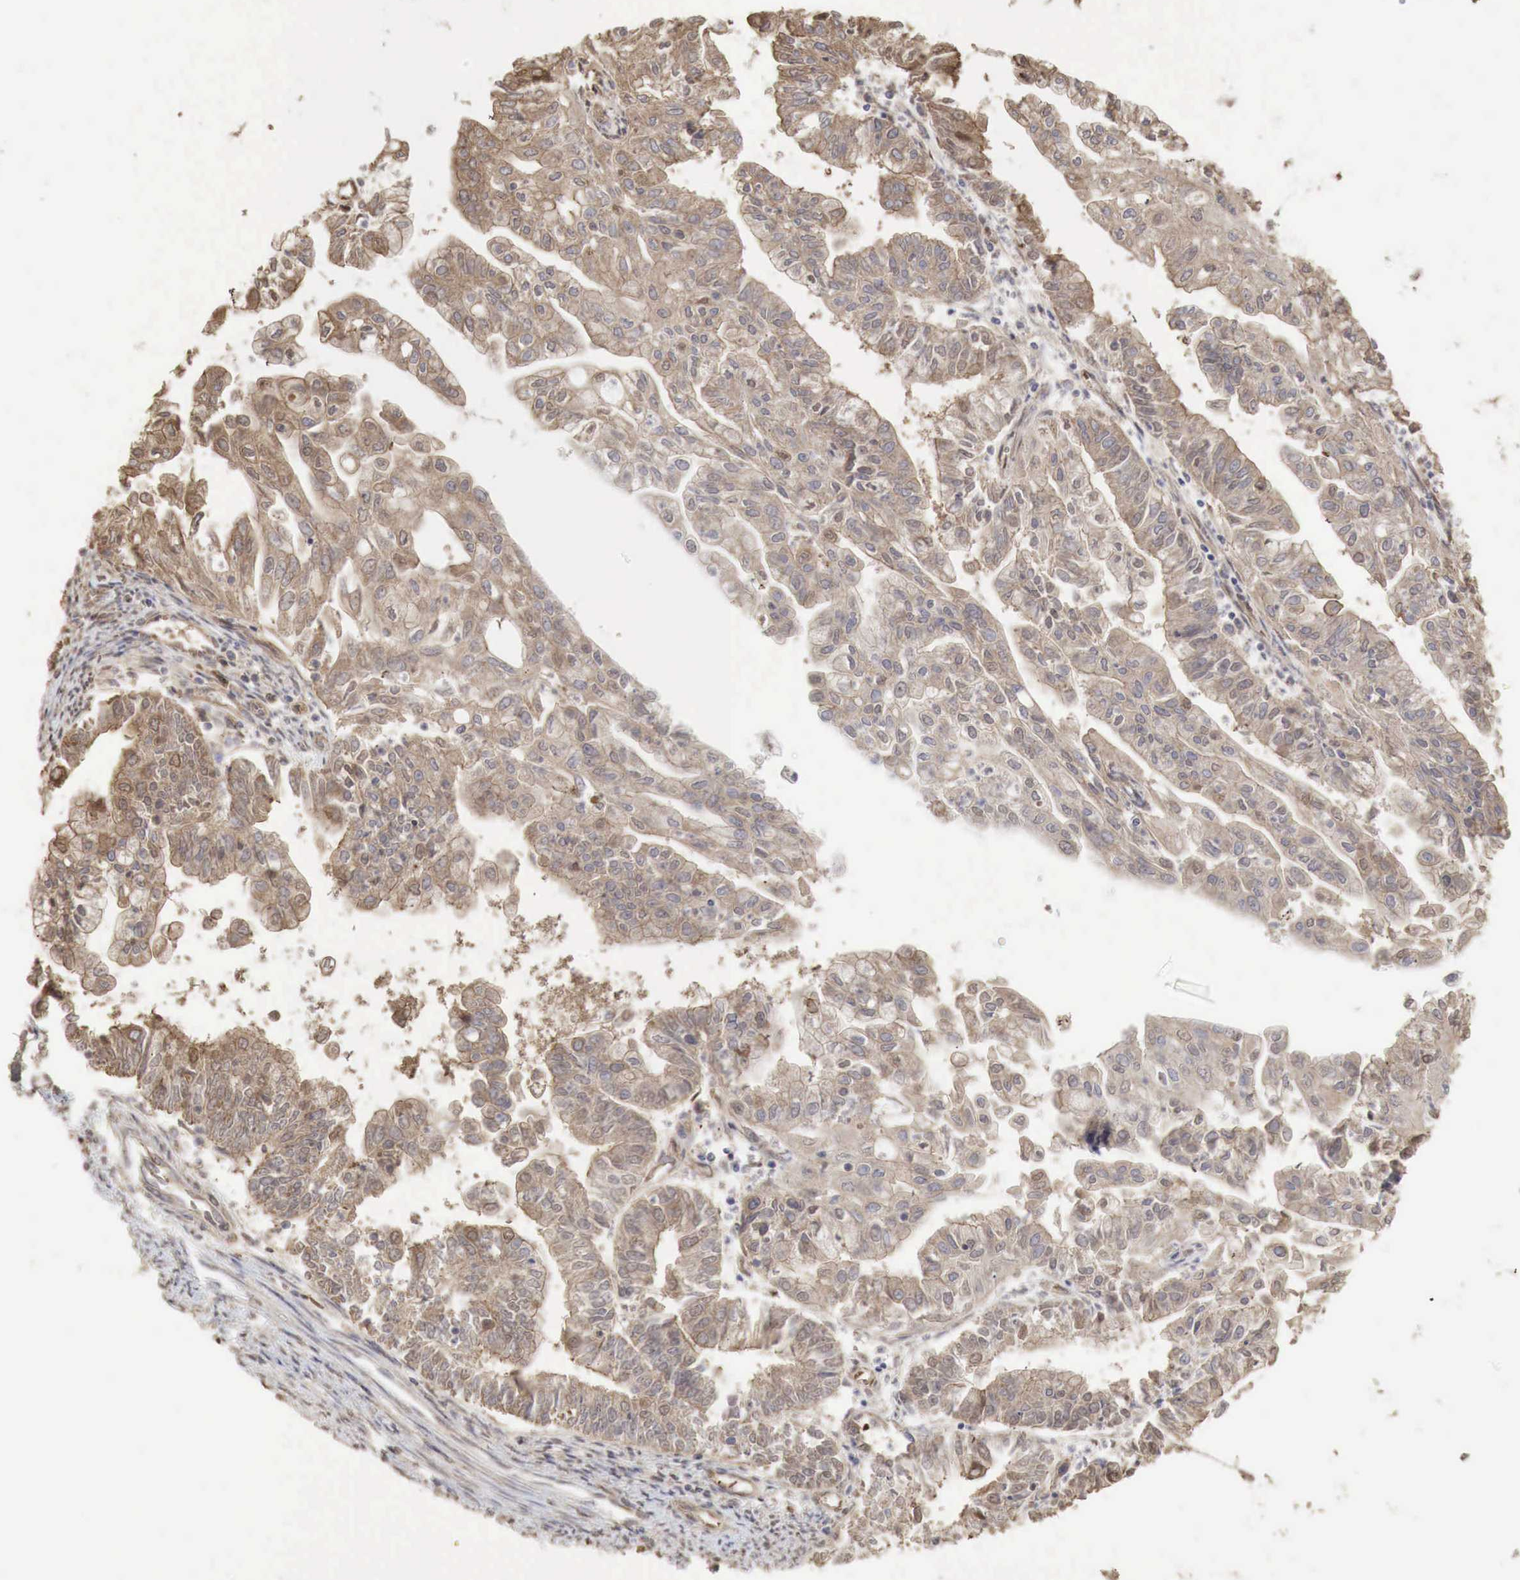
{"staining": {"intensity": "weak", "quantity": ">75%", "location": "cytoplasmic/membranous"}, "tissue": "endometrial cancer", "cell_type": "Tumor cells", "image_type": "cancer", "snomed": [{"axis": "morphology", "description": "Adenocarcinoma, NOS"}, {"axis": "topography", "description": "Endometrium"}], "caption": "Immunohistochemistry (DAB) staining of human endometrial cancer demonstrates weak cytoplasmic/membranous protein expression in about >75% of tumor cells. (Stains: DAB (3,3'-diaminobenzidine) in brown, nuclei in blue, Microscopy: brightfield microscopy at high magnification).", "gene": "PABPC5", "patient": {"sex": "female", "age": 75}}